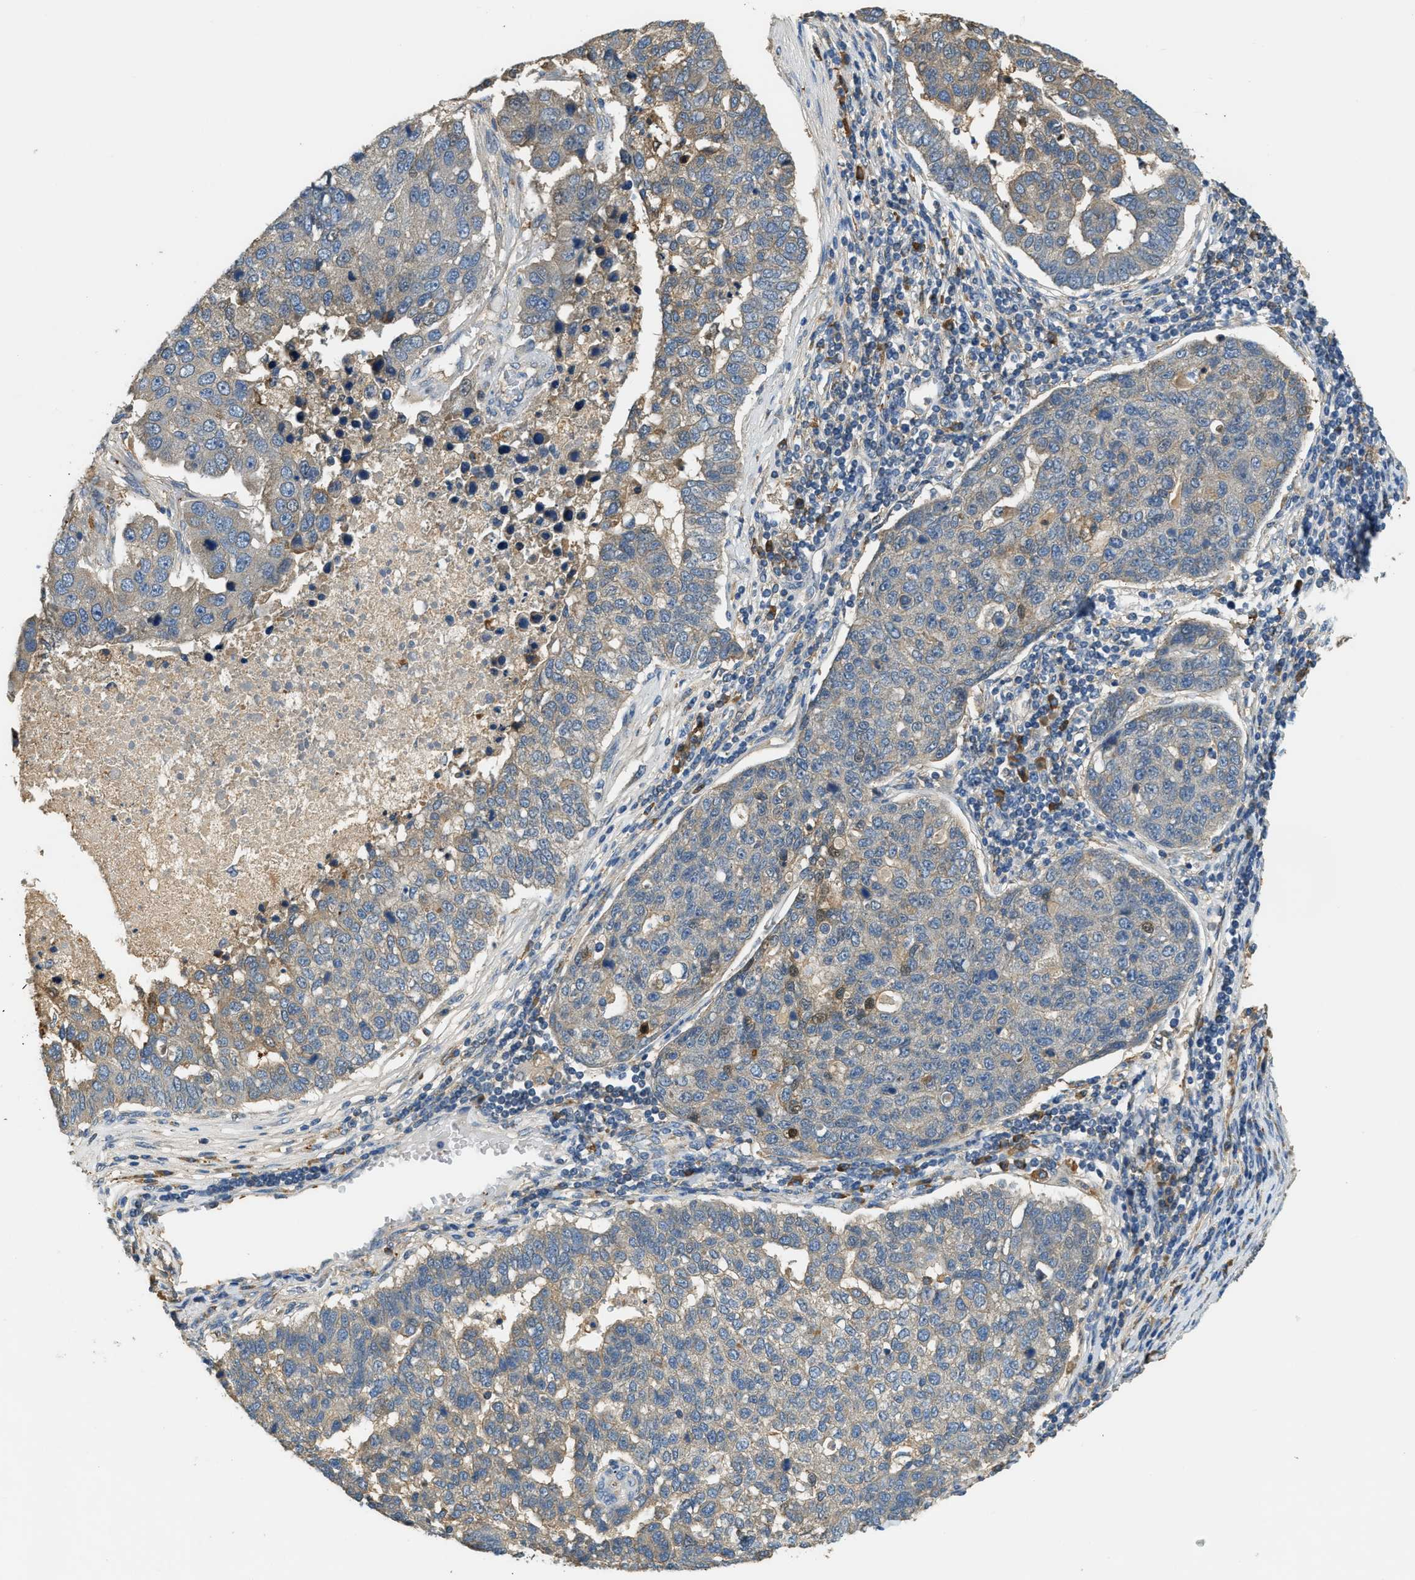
{"staining": {"intensity": "weak", "quantity": "<25%", "location": "cytoplasmic/membranous"}, "tissue": "pancreatic cancer", "cell_type": "Tumor cells", "image_type": "cancer", "snomed": [{"axis": "morphology", "description": "Adenocarcinoma, NOS"}, {"axis": "topography", "description": "Pancreas"}], "caption": "Immunohistochemical staining of adenocarcinoma (pancreatic) reveals no significant expression in tumor cells.", "gene": "CFLAR", "patient": {"sex": "female", "age": 61}}